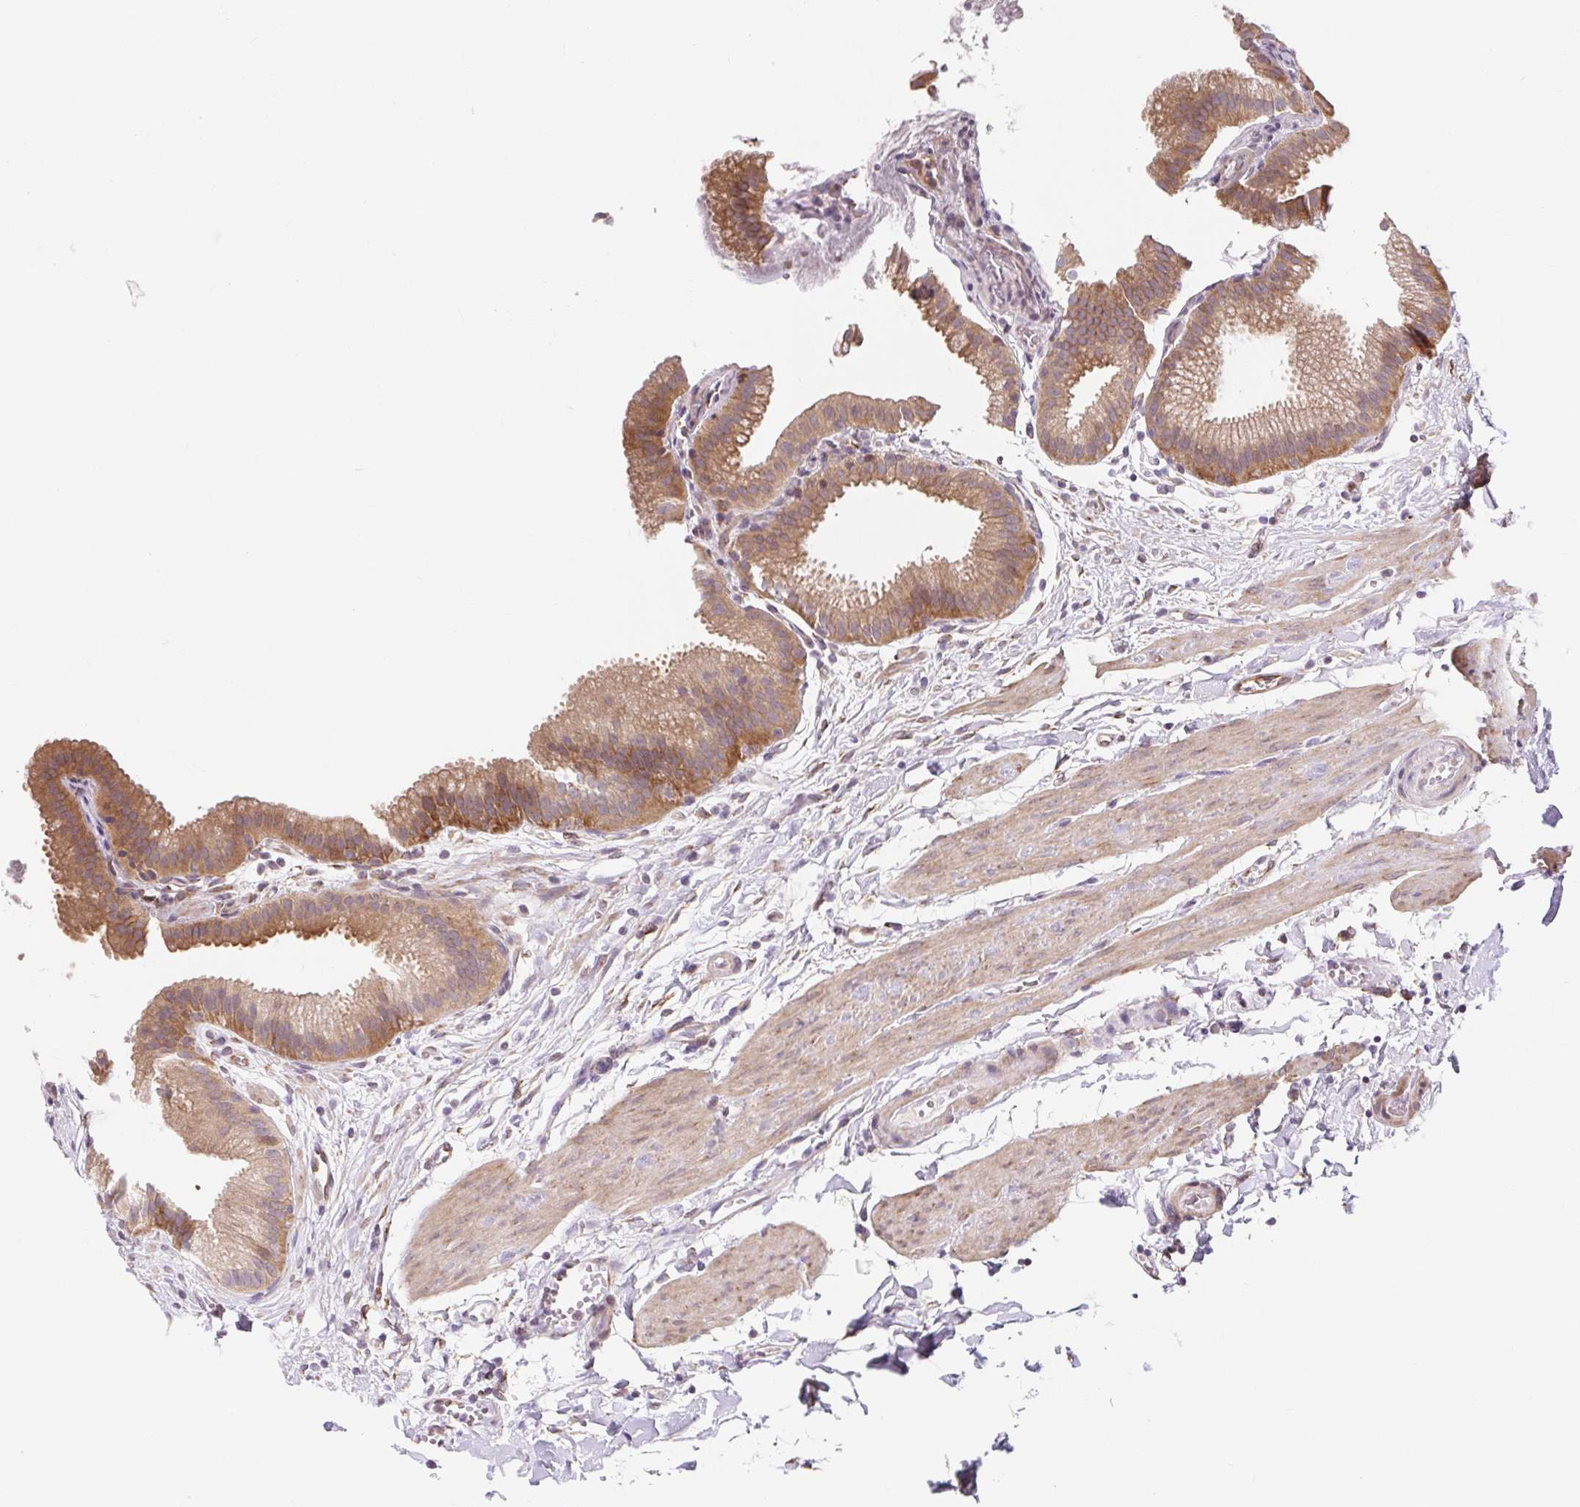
{"staining": {"intensity": "moderate", "quantity": "25%-75%", "location": "cytoplasmic/membranous"}, "tissue": "gallbladder", "cell_type": "Glandular cells", "image_type": "normal", "snomed": [{"axis": "morphology", "description": "Normal tissue, NOS"}, {"axis": "topography", "description": "Gallbladder"}], "caption": "Immunohistochemical staining of normal gallbladder shows 25%-75% levels of moderate cytoplasmic/membranous protein positivity in approximately 25%-75% of glandular cells.", "gene": "LYPD5", "patient": {"sex": "female", "age": 63}}